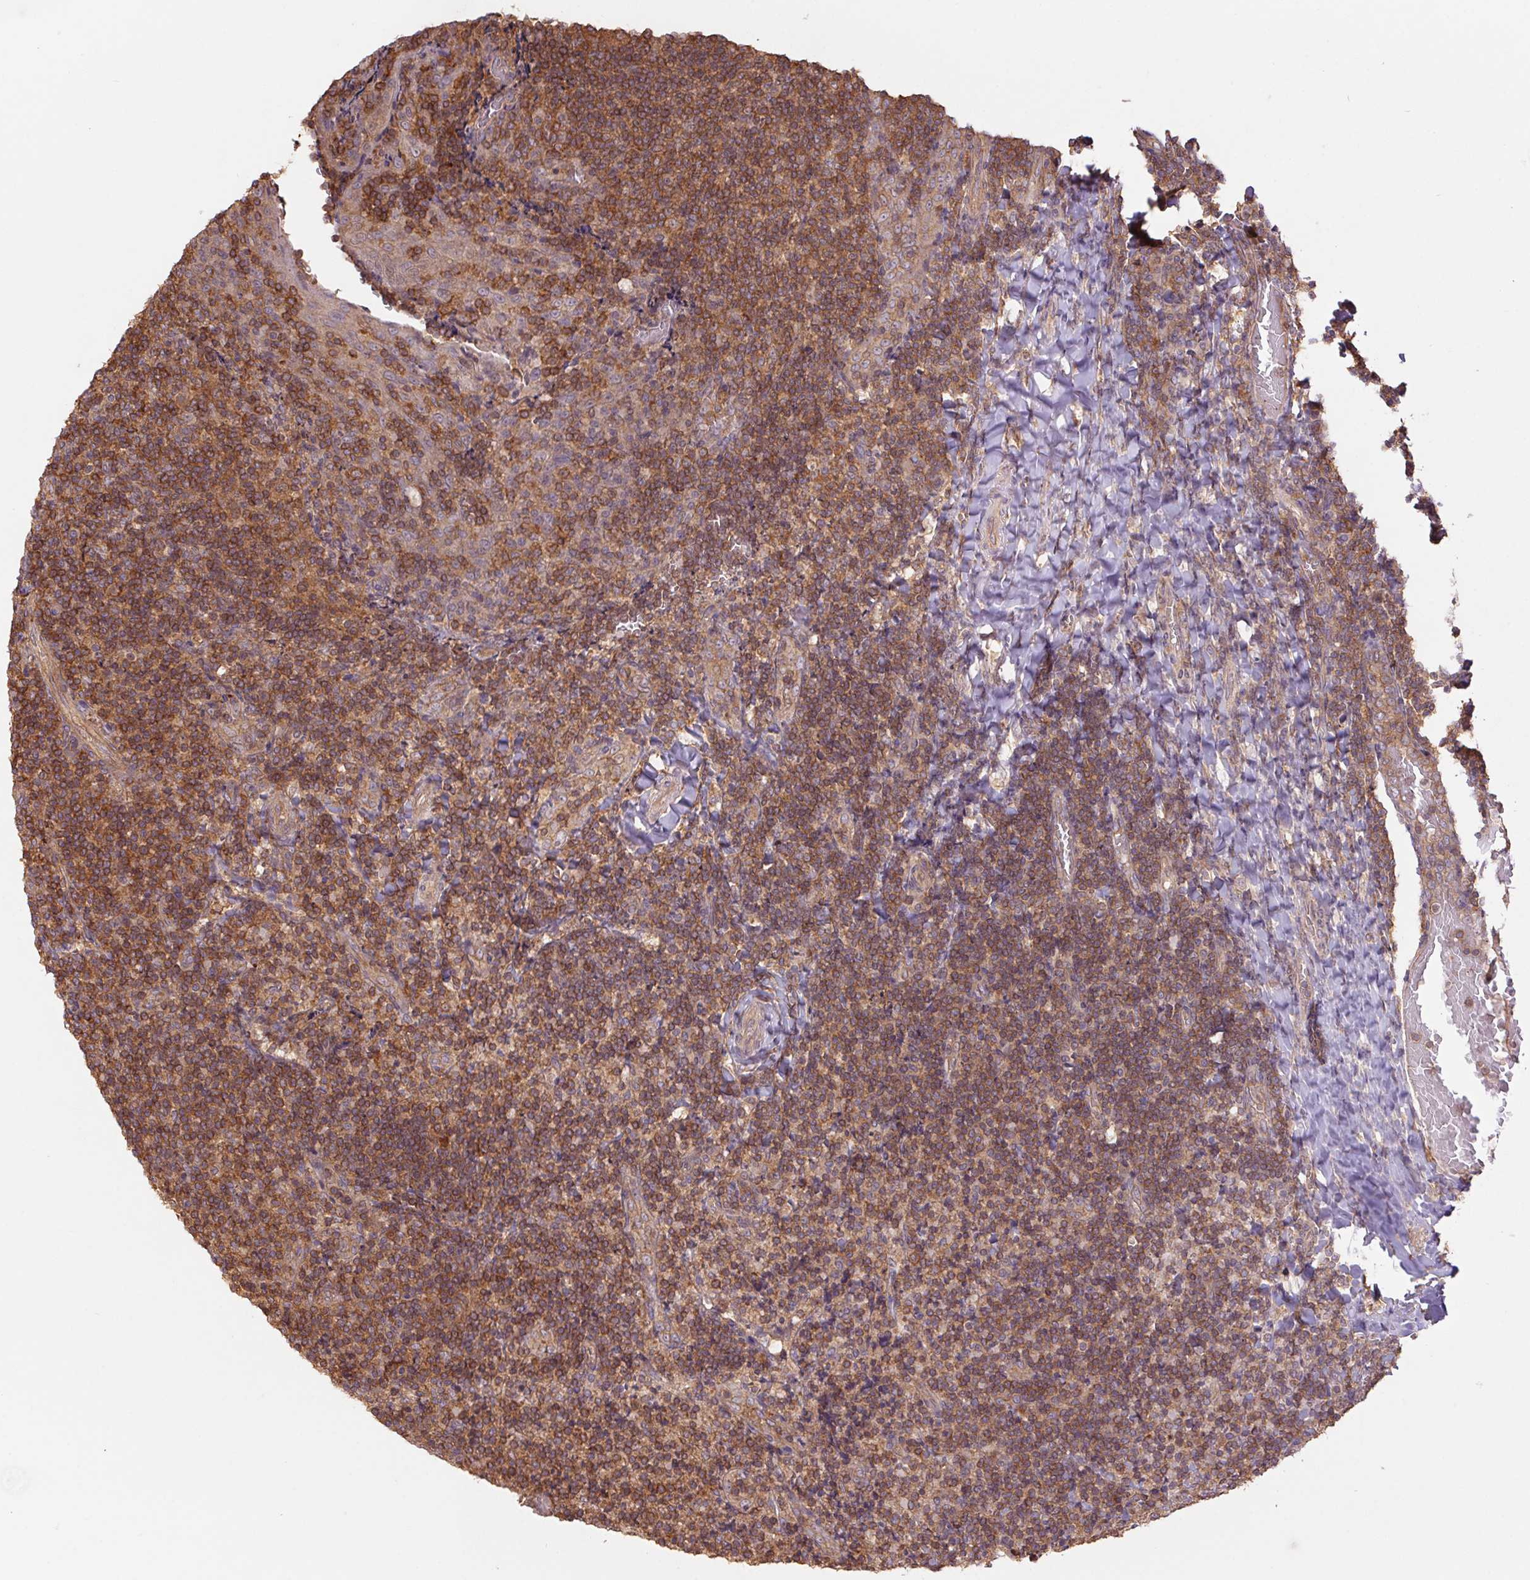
{"staining": {"intensity": "moderate", "quantity": ">75%", "location": "cytoplasmic/membranous"}, "tissue": "tonsil", "cell_type": "Germinal center cells", "image_type": "normal", "snomed": [{"axis": "morphology", "description": "Normal tissue, NOS"}, {"axis": "topography", "description": "Tonsil"}], "caption": "Protein expression analysis of unremarkable human tonsil reveals moderate cytoplasmic/membranous positivity in approximately >75% of germinal center cells.", "gene": "TUBA1A", "patient": {"sex": "male", "age": 17}}